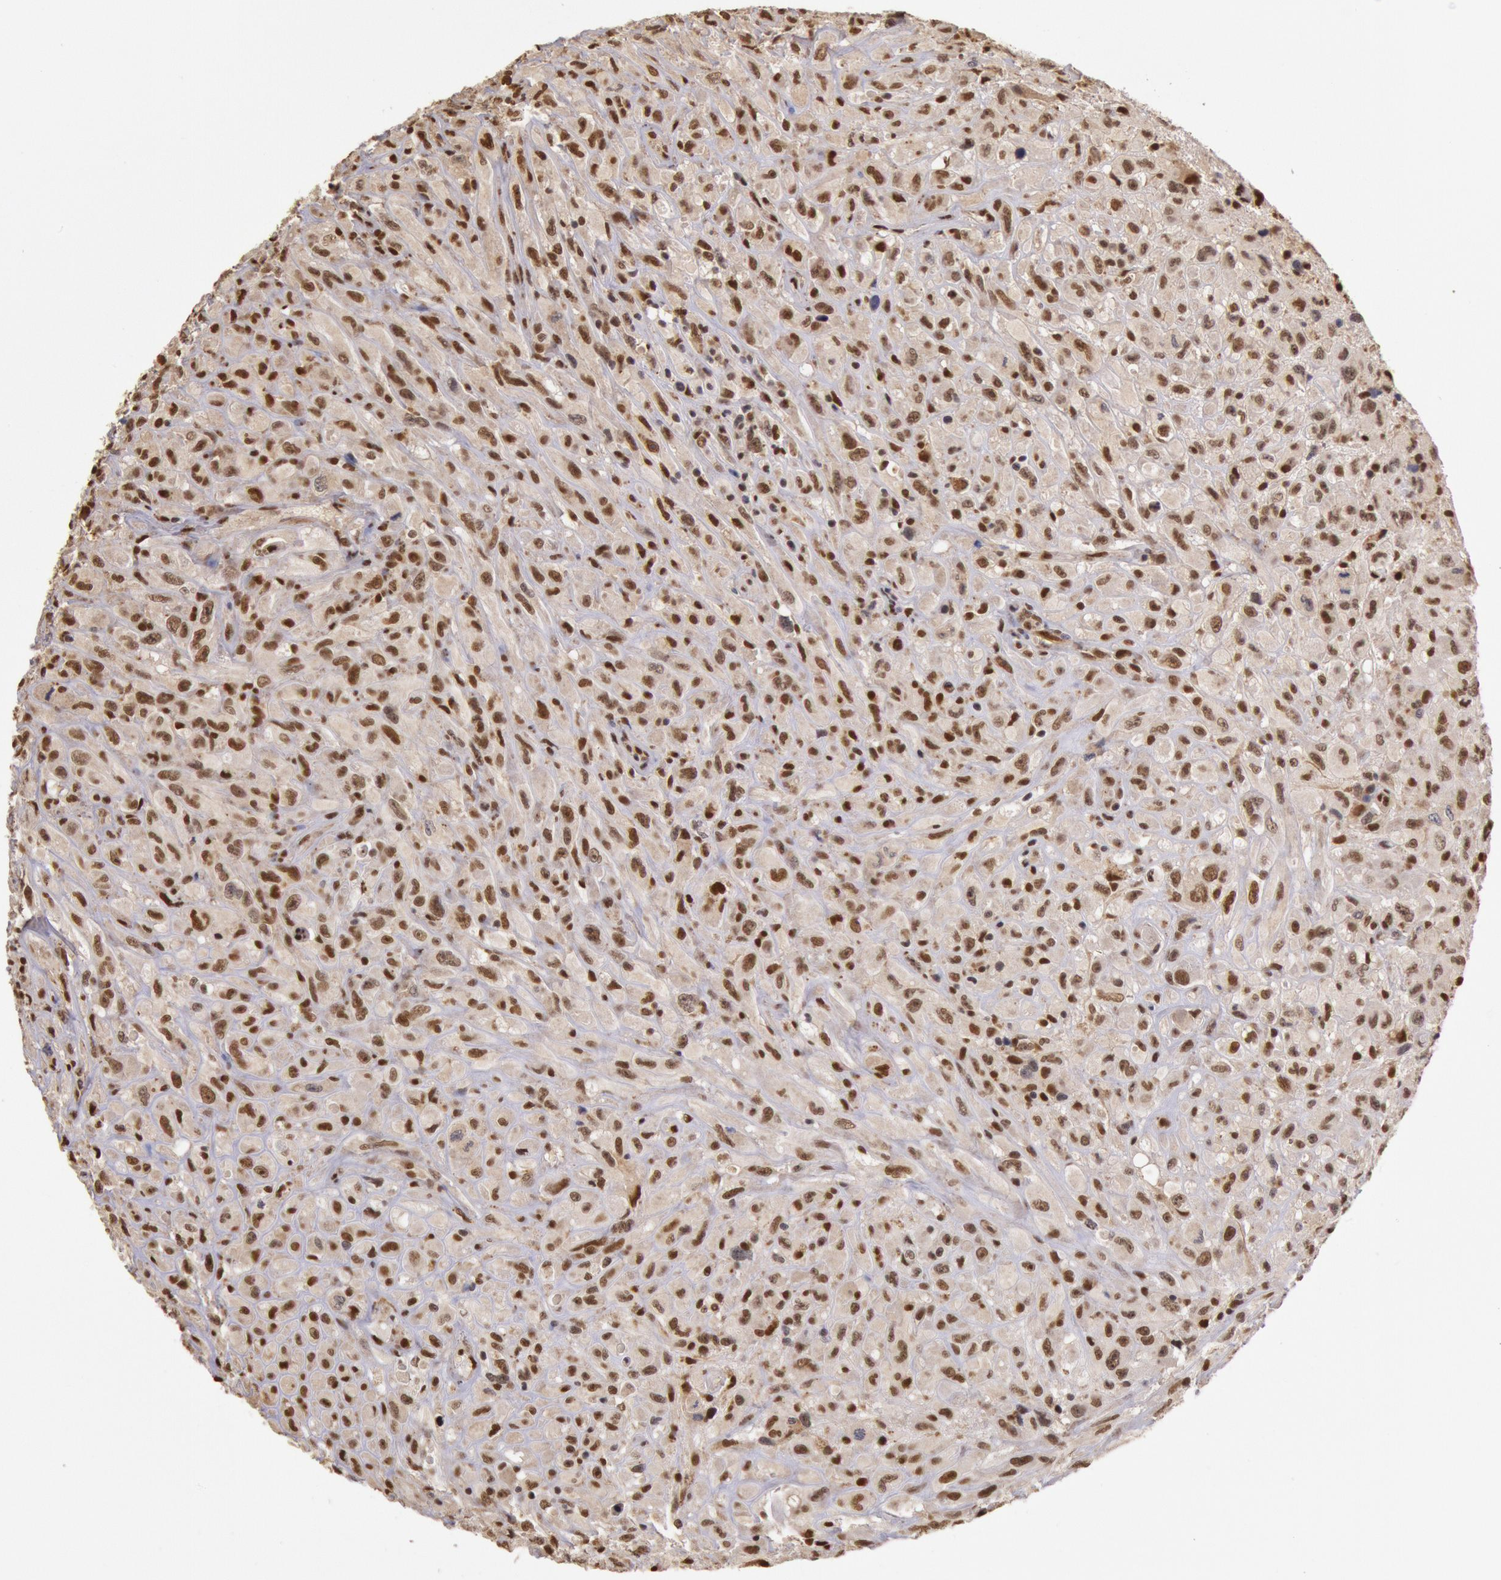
{"staining": {"intensity": "moderate", "quantity": ">75%", "location": "nuclear"}, "tissue": "glioma", "cell_type": "Tumor cells", "image_type": "cancer", "snomed": [{"axis": "morphology", "description": "Glioma, malignant, High grade"}, {"axis": "topography", "description": "Brain"}], "caption": "Immunohistochemistry (IHC) (DAB) staining of malignant high-grade glioma shows moderate nuclear protein expression in approximately >75% of tumor cells.", "gene": "LIG4", "patient": {"sex": "male", "age": 48}}